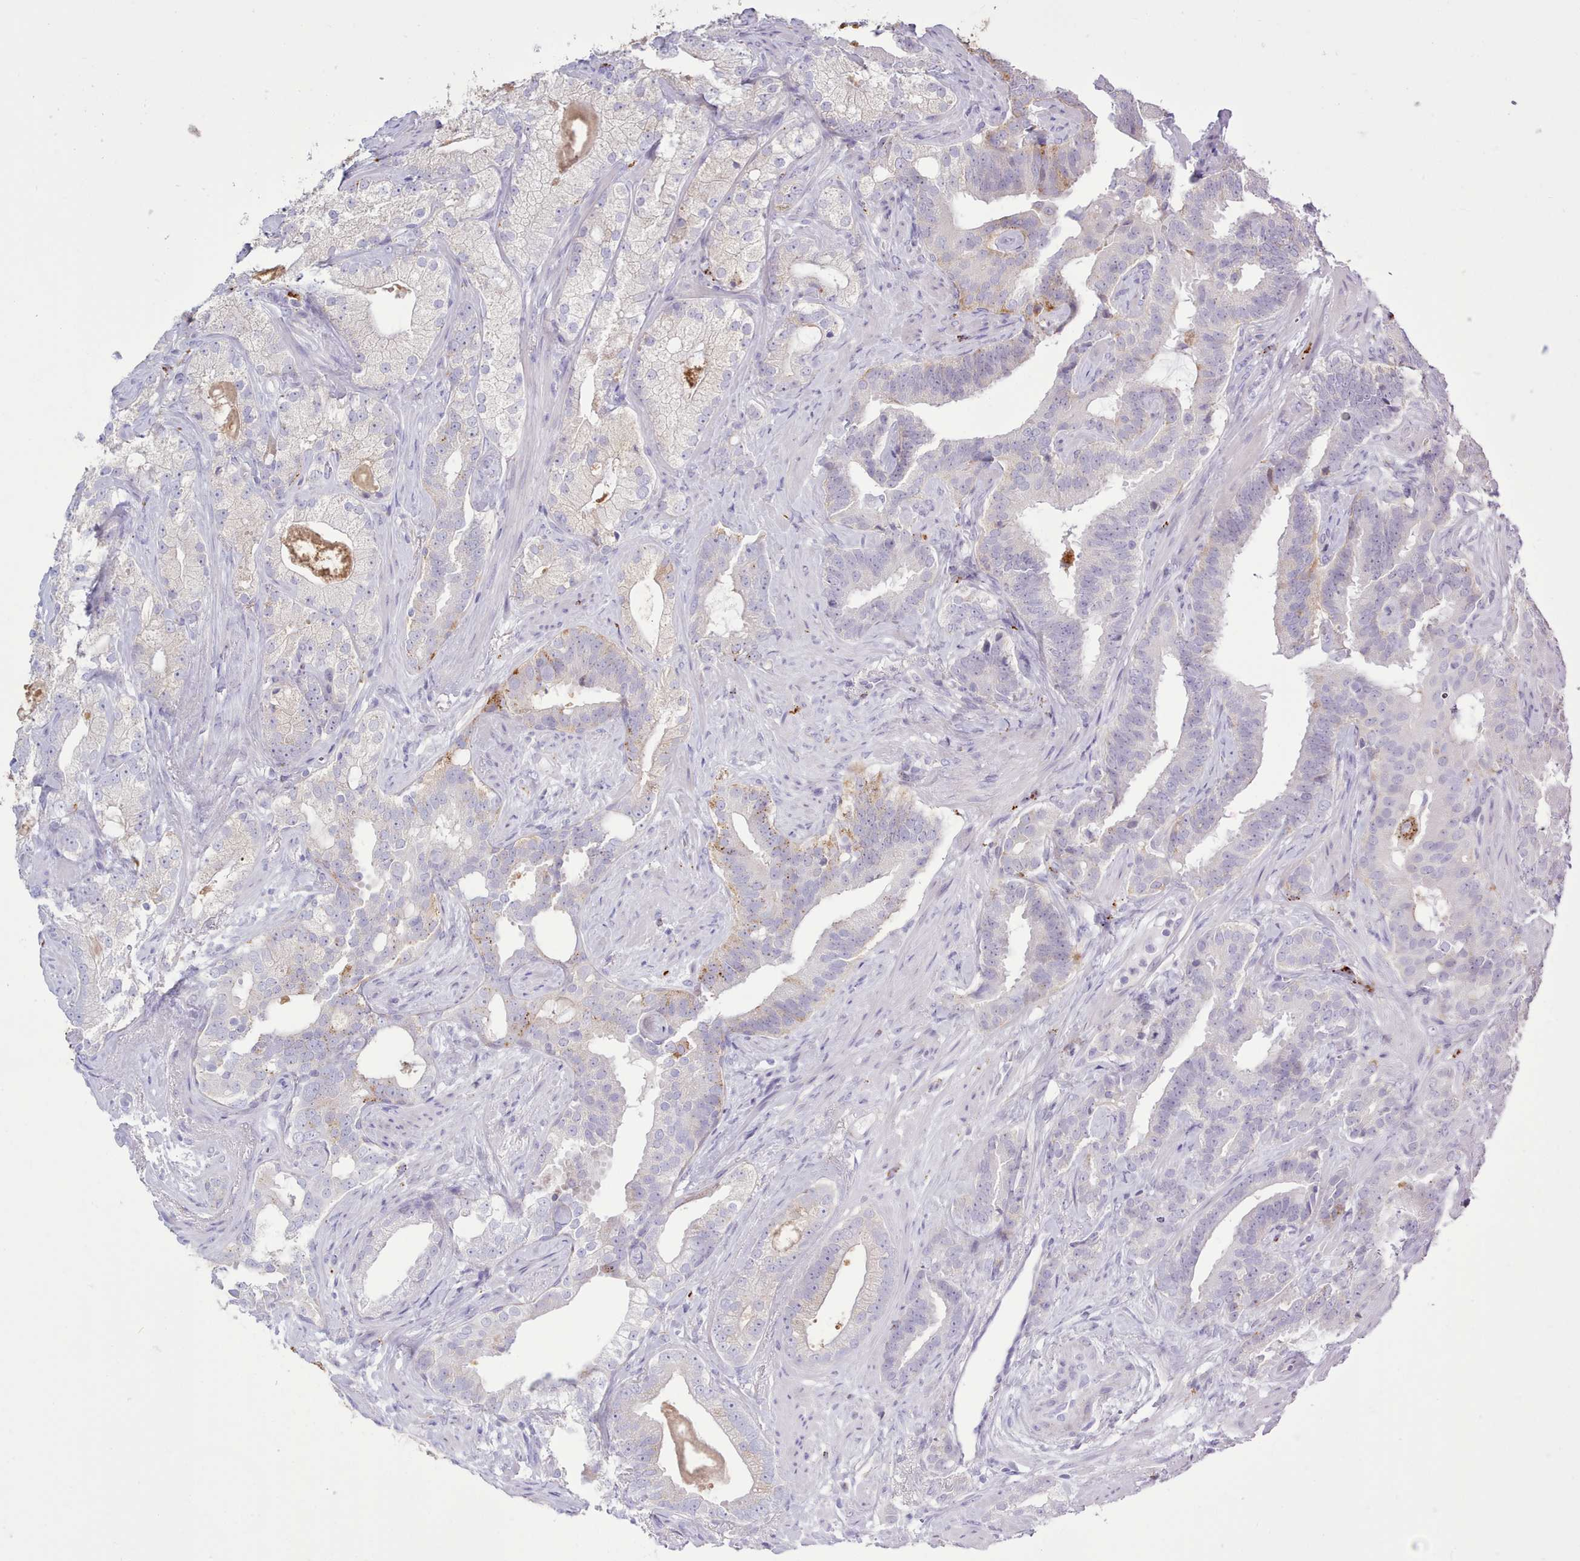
{"staining": {"intensity": "moderate", "quantity": "25%-75%", "location": "cytoplasmic/membranous"}, "tissue": "prostate cancer", "cell_type": "Tumor cells", "image_type": "cancer", "snomed": [{"axis": "morphology", "description": "Adenocarcinoma, High grade"}, {"axis": "topography", "description": "Prostate"}], "caption": "Brown immunohistochemical staining in prostate cancer shows moderate cytoplasmic/membranous staining in about 25%-75% of tumor cells.", "gene": "SRD5A1", "patient": {"sex": "male", "age": 64}}